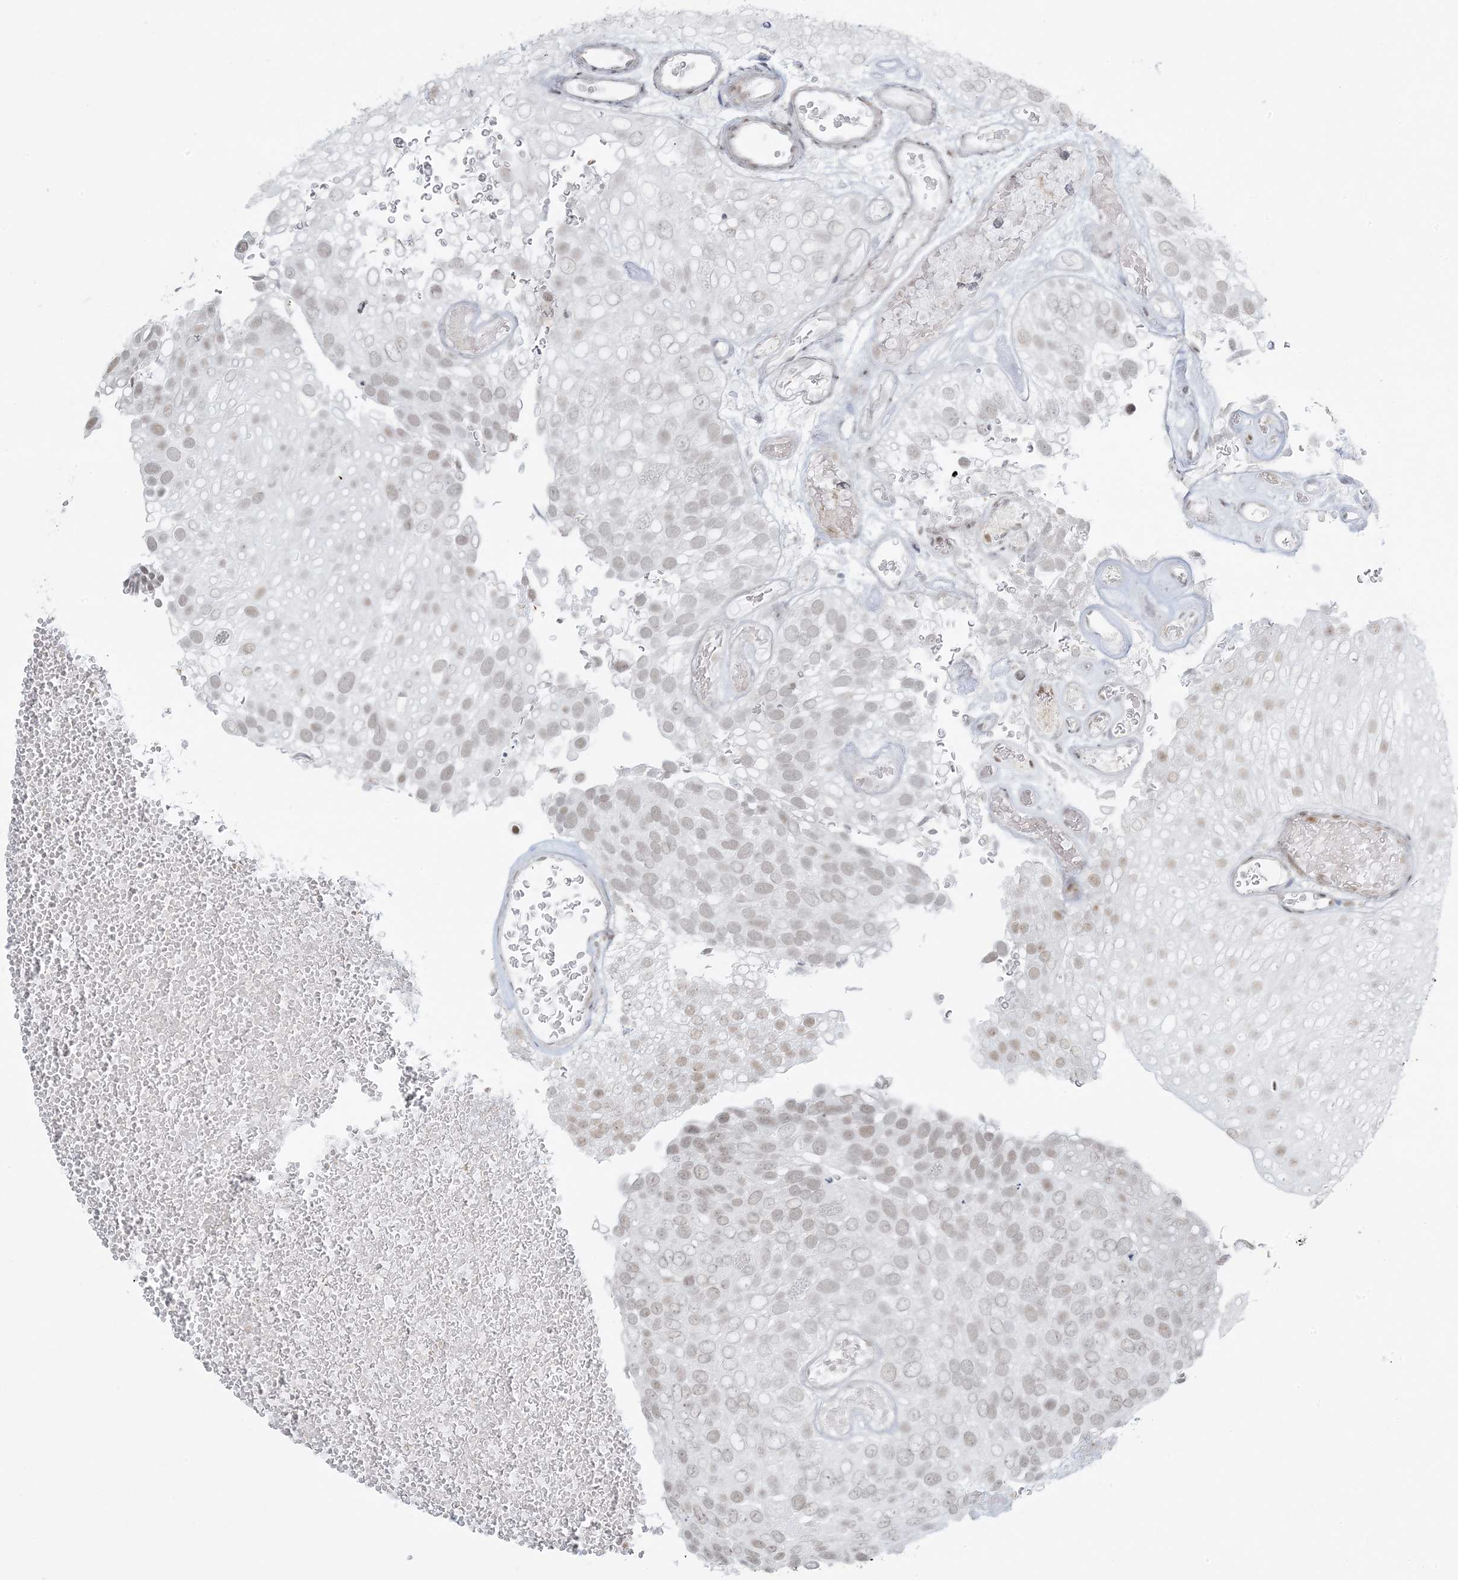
{"staining": {"intensity": "weak", "quantity": ">75%", "location": "nuclear"}, "tissue": "urothelial cancer", "cell_type": "Tumor cells", "image_type": "cancer", "snomed": [{"axis": "morphology", "description": "Urothelial carcinoma, Low grade"}, {"axis": "topography", "description": "Urinary bladder"}], "caption": "A brown stain highlights weak nuclear positivity of a protein in human urothelial cancer tumor cells. The staining is performed using DAB (3,3'-diaminobenzidine) brown chromogen to label protein expression. The nuclei are counter-stained blue using hematoxylin.", "gene": "ZNF787", "patient": {"sex": "male", "age": 78}}